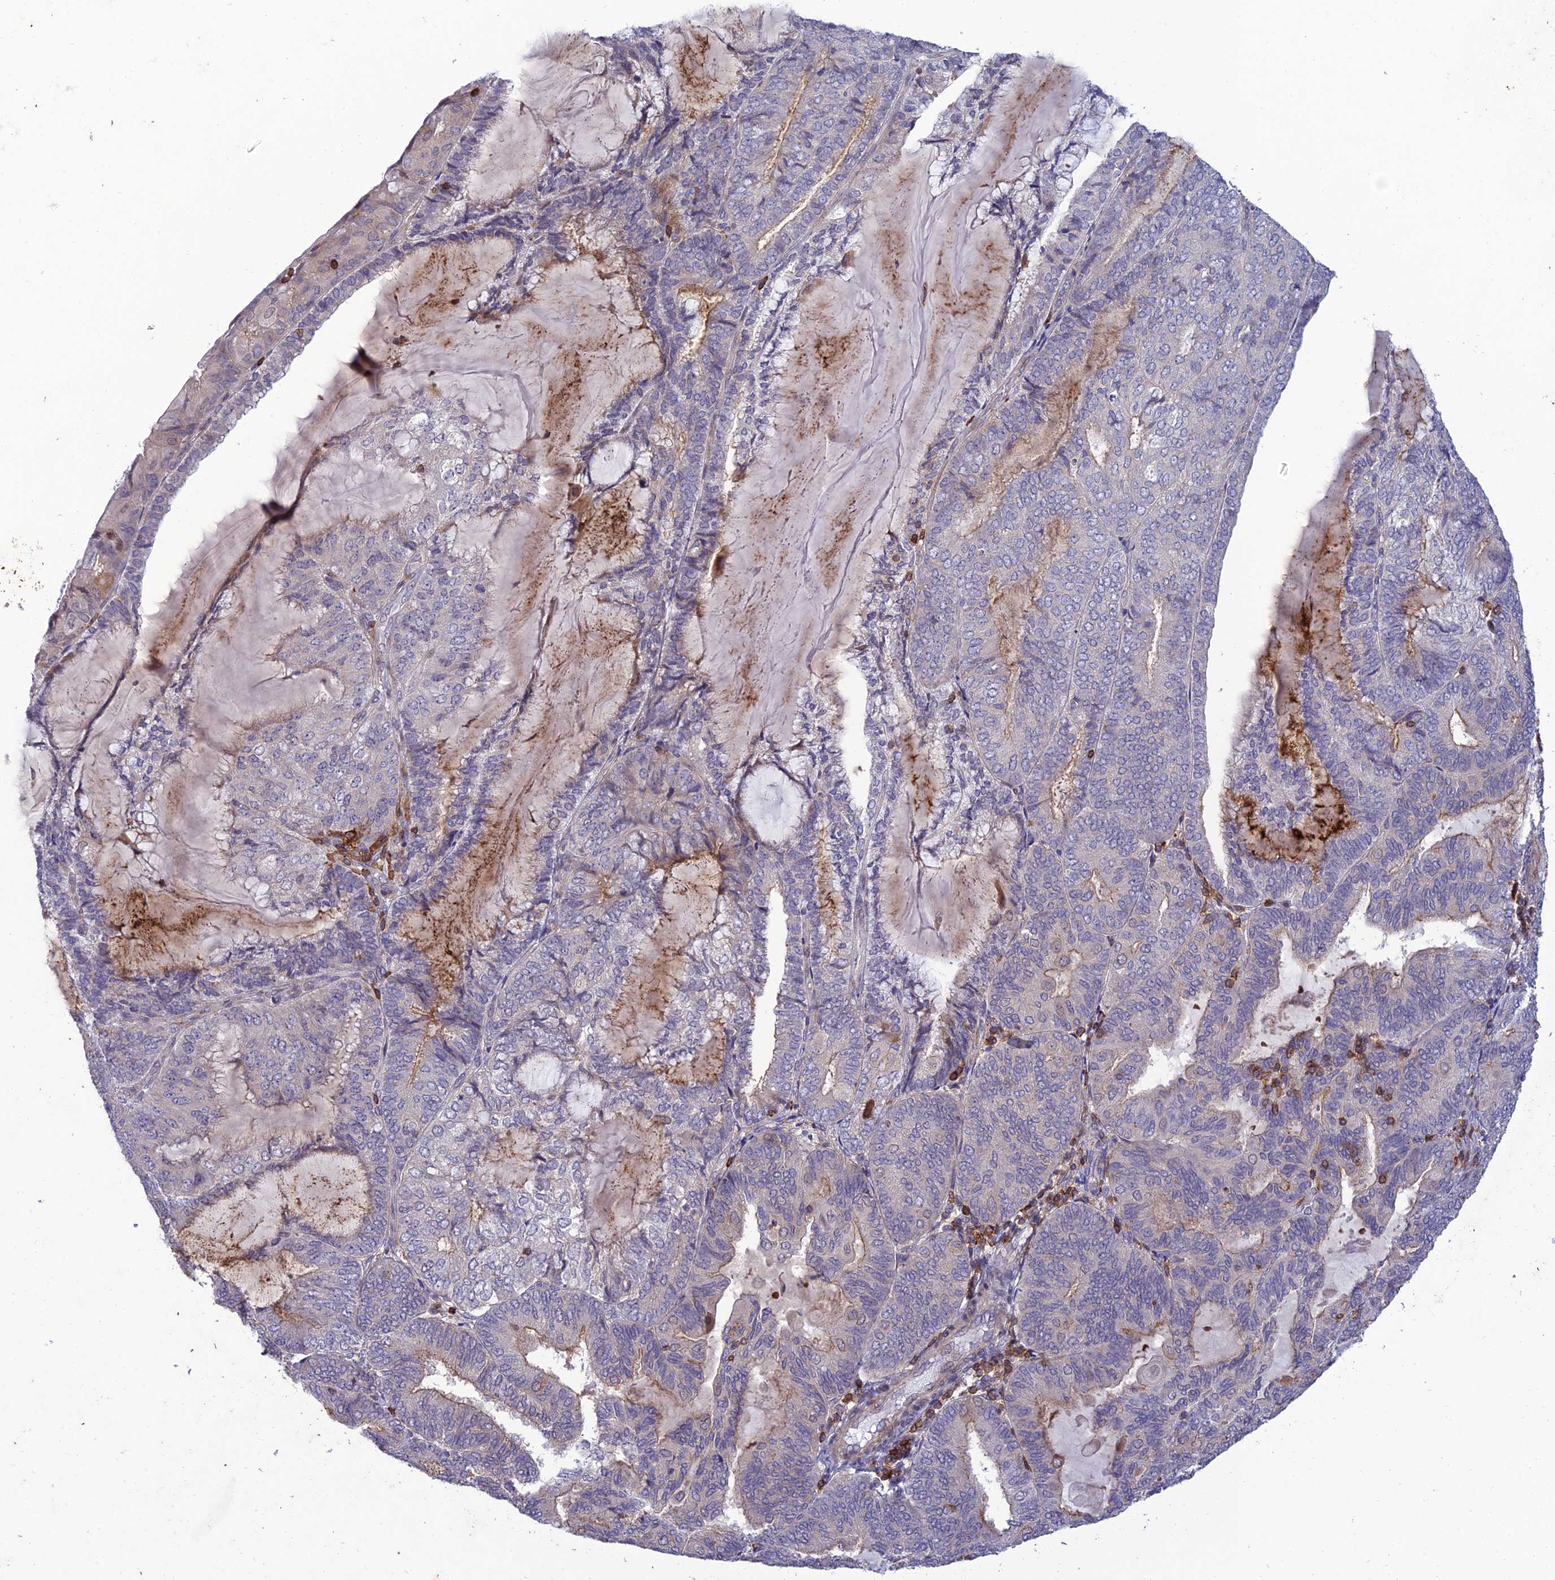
{"staining": {"intensity": "weak", "quantity": "<25%", "location": "cytoplasmic/membranous"}, "tissue": "endometrial cancer", "cell_type": "Tumor cells", "image_type": "cancer", "snomed": [{"axis": "morphology", "description": "Adenocarcinoma, NOS"}, {"axis": "topography", "description": "Endometrium"}], "caption": "This is a histopathology image of immunohistochemistry staining of endometrial adenocarcinoma, which shows no expression in tumor cells.", "gene": "FAM76A", "patient": {"sex": "female", "age": 81}}